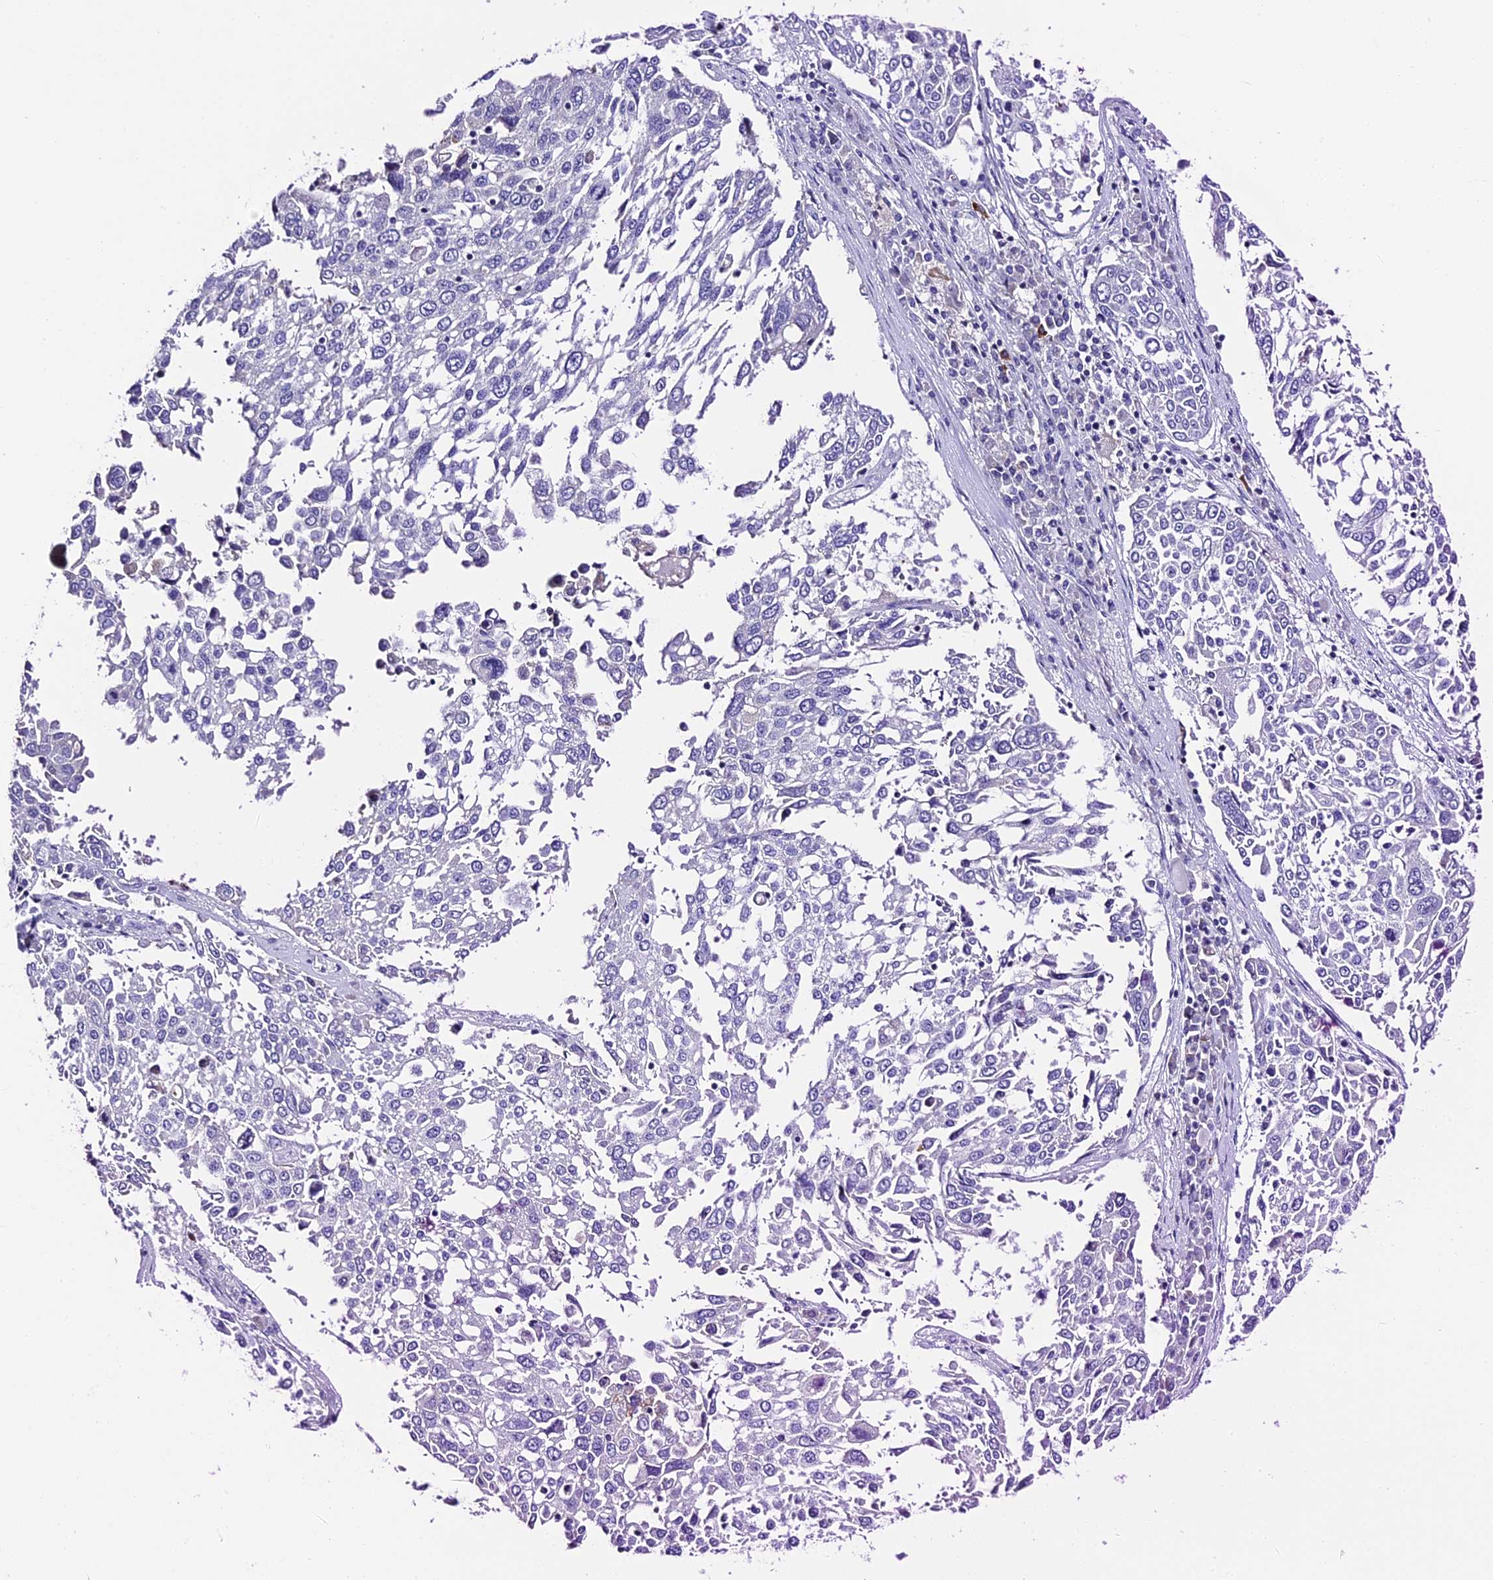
{"staining": {"intensity": "negative", "quantity": "none", "location": "none"}, "tissue": "lung cancer", "cell_type": "Tumor cells", "image_type": "cancer", "snomed": [{"axis": "morphology", "description": "Squamous cell carcinoma, NOS"}, {"axis": "topography", "description": "Lung"}], "caption": "This is an immunohistochemistry image of squamous cell carcinoma (lung). There is no staining in tumor cells.", "gene": "C12orf29", "patient": {"sex": "male", "age": 65}}